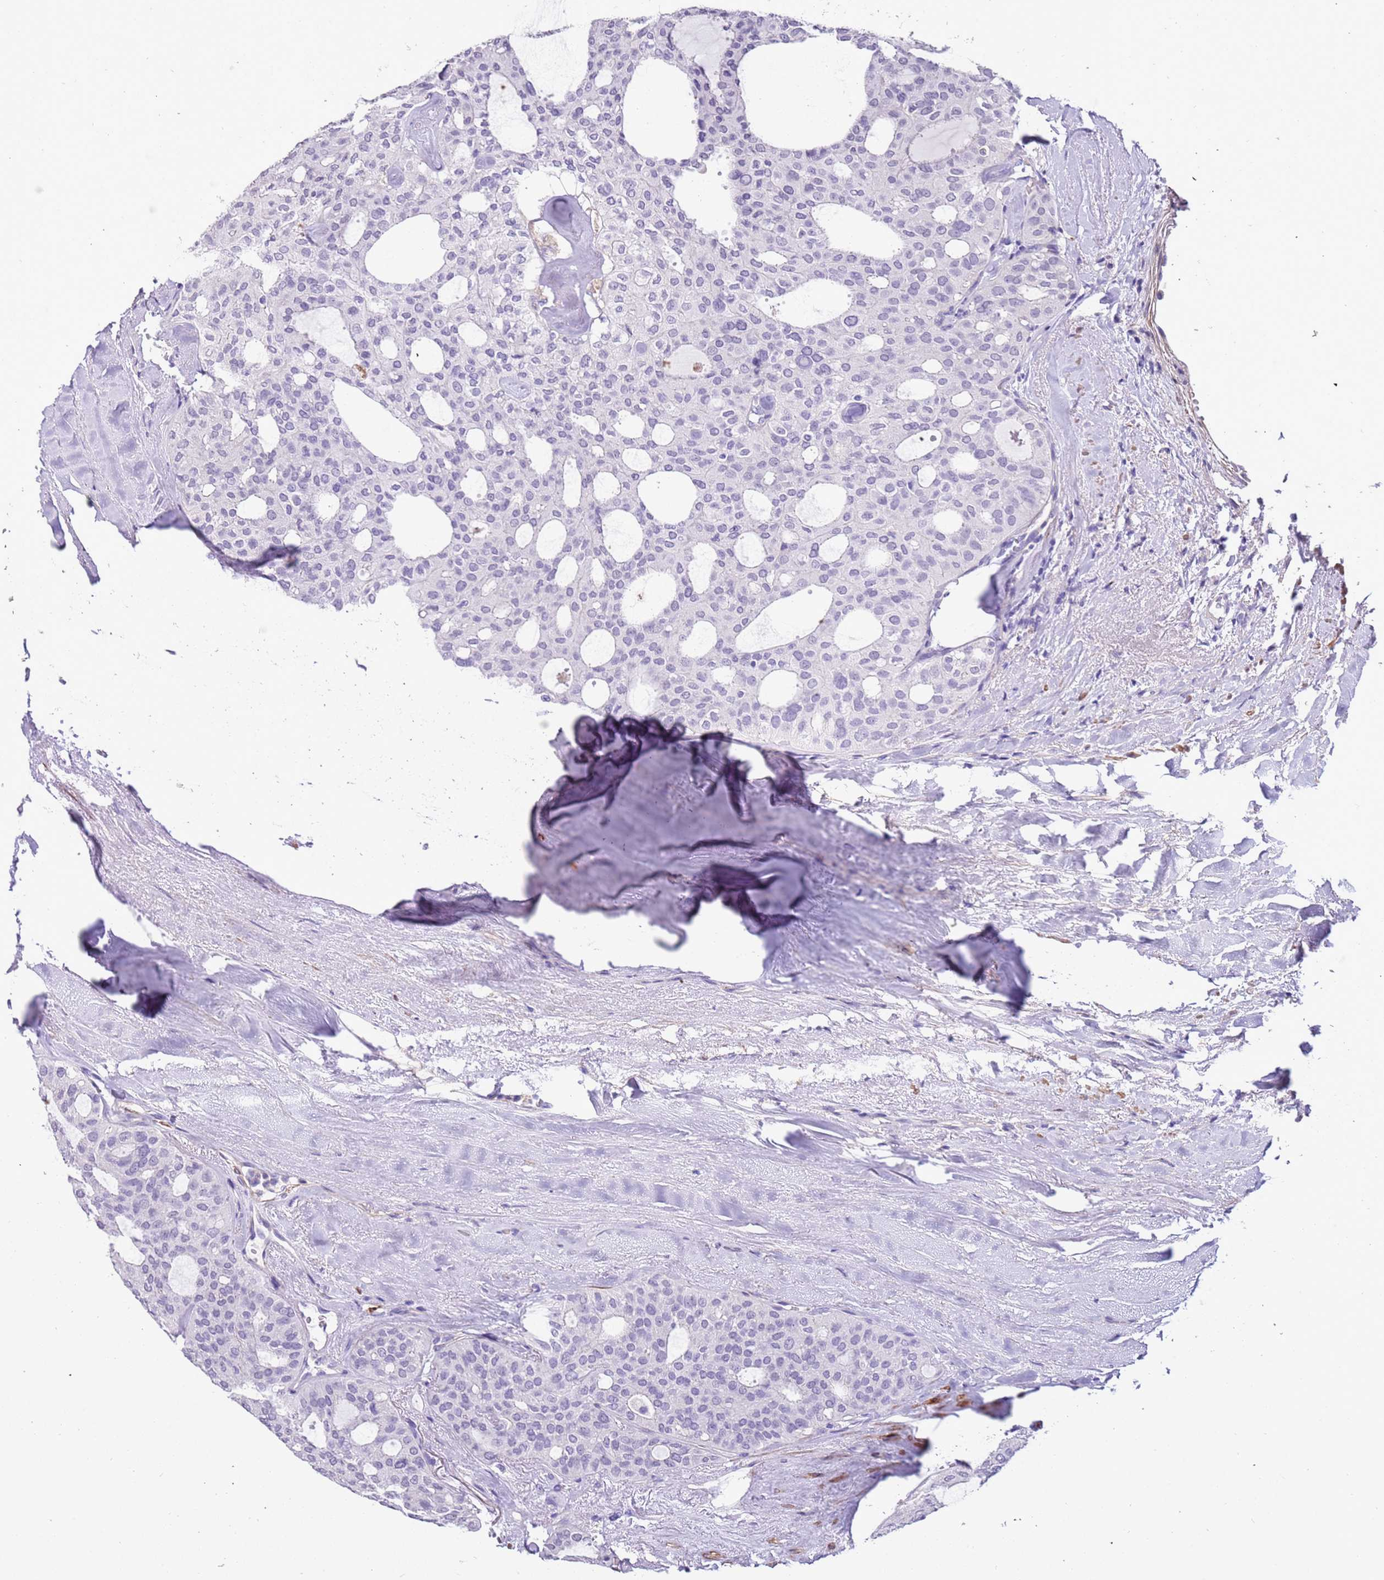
{"staining": {"intensity": "negative", "quantity": "none", "location": "none"}, "tissue": "thyroid cancer", "cell_type": "Tumor cells", "image_type": "cancer", "snomed": [{"axis": "morphology", "description": "Follicular adenoma carcinoma, NOS"}, {"axis": "topography", "description": "Thyroid gland"}], "caption": "This is a histopathology image of IHC staining of follicular adenoma carcinoma (thyroid), which shows no positivity in tumor cells.", "gene": "PCGF2", "patient": {"sex": "male", "age": 75}}